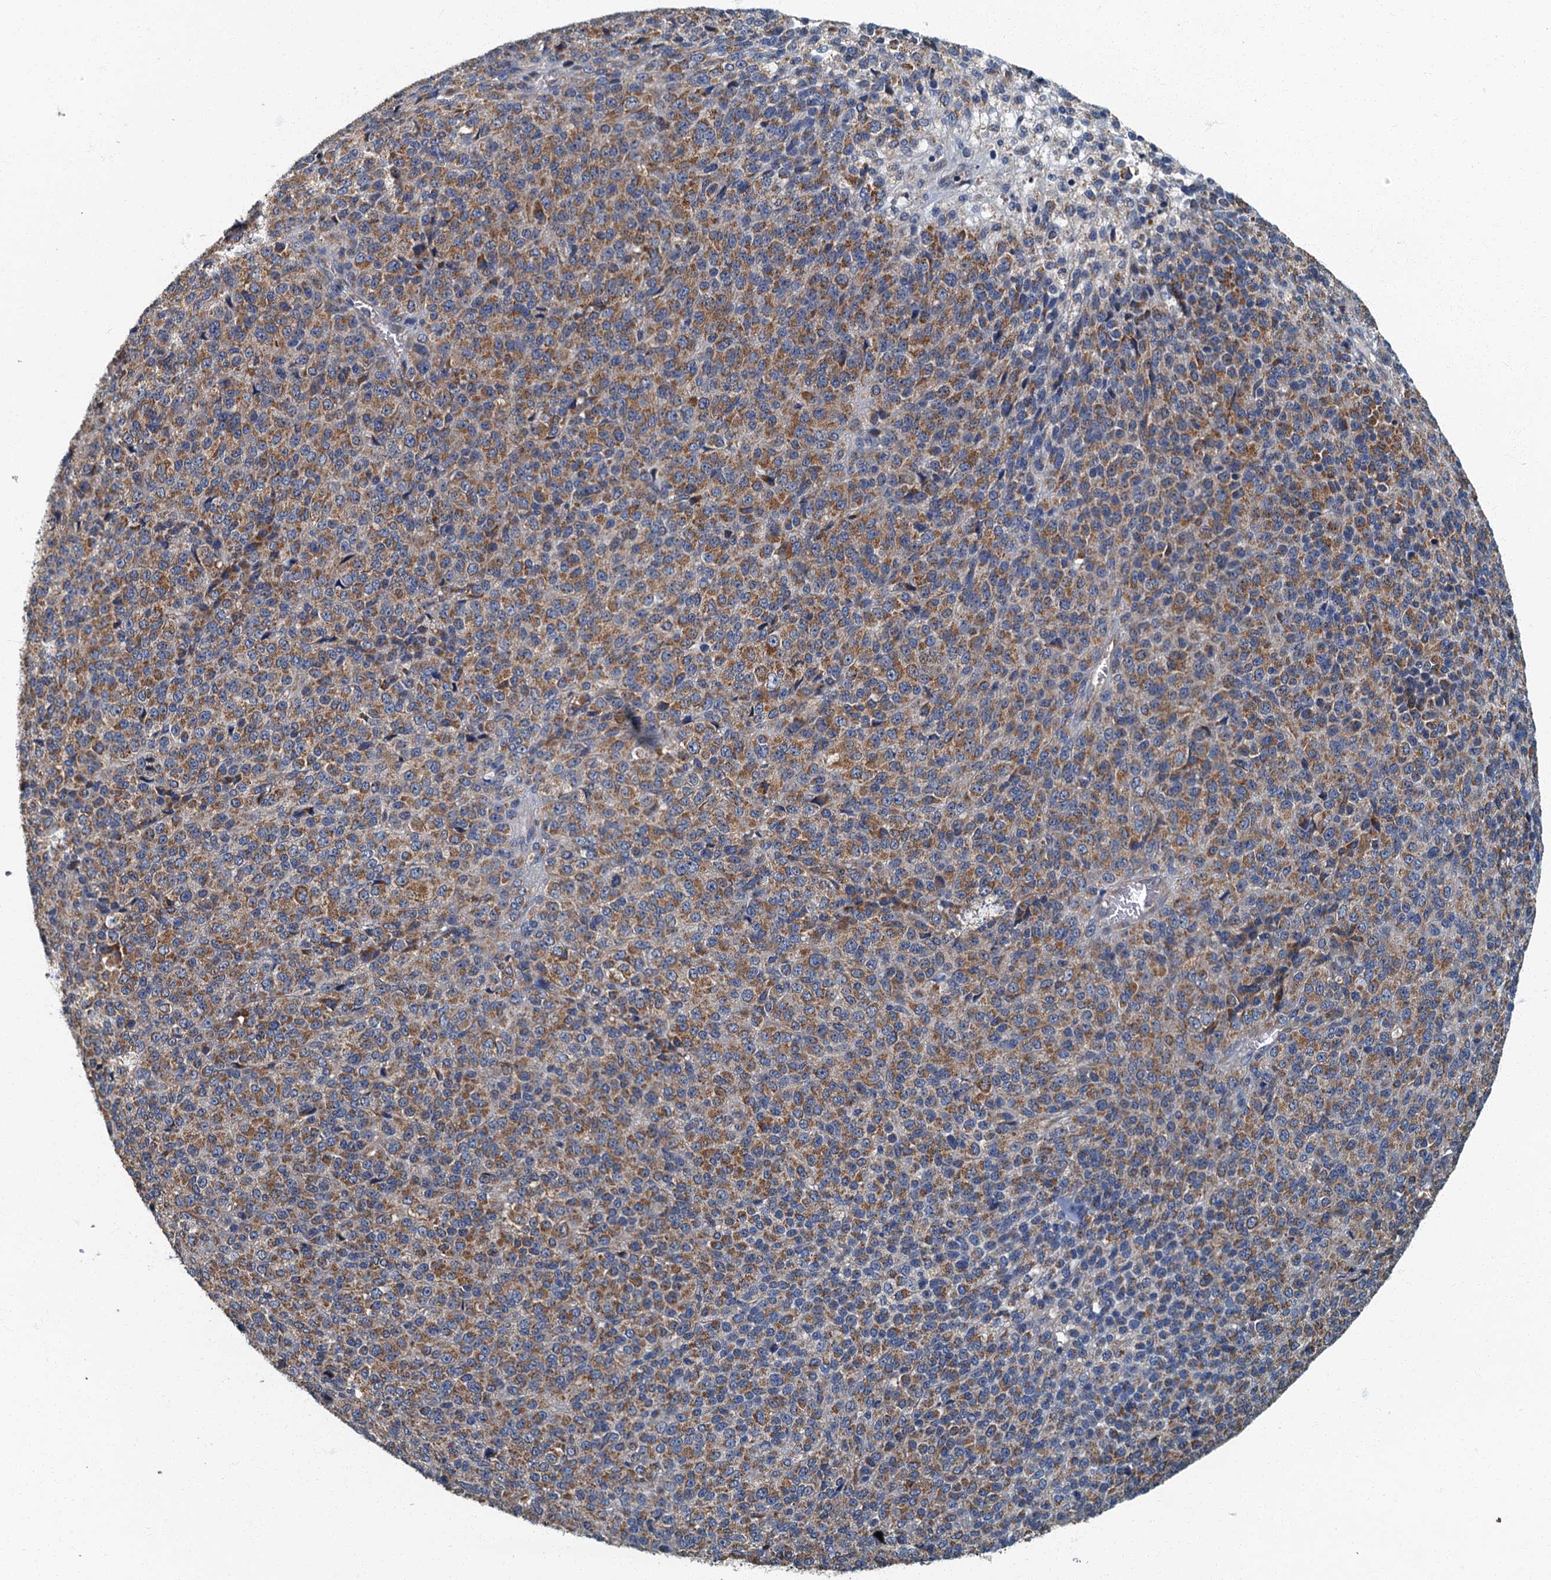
{"staining": {"intensity": "moderate", "quantity": ">75%", "location": "cytoplasmic/membranous"}, "tissue": "melanoma", "cell_type": "Tumor cells", "image_type": "cancer", "snomed": [{"axis": "morphology", "description": "Malignant melanoma, Metastatic site"}, {"axis": "topography", "description": "Brain"}], "caption": "Immunohistochemical staining of melanoma reveals medium levels of moderate cytoplasmic/membranous positivity in about >75% of tumor cells.", "gene": "DDX49", "patient": {"sex": "female", "age": 56}}